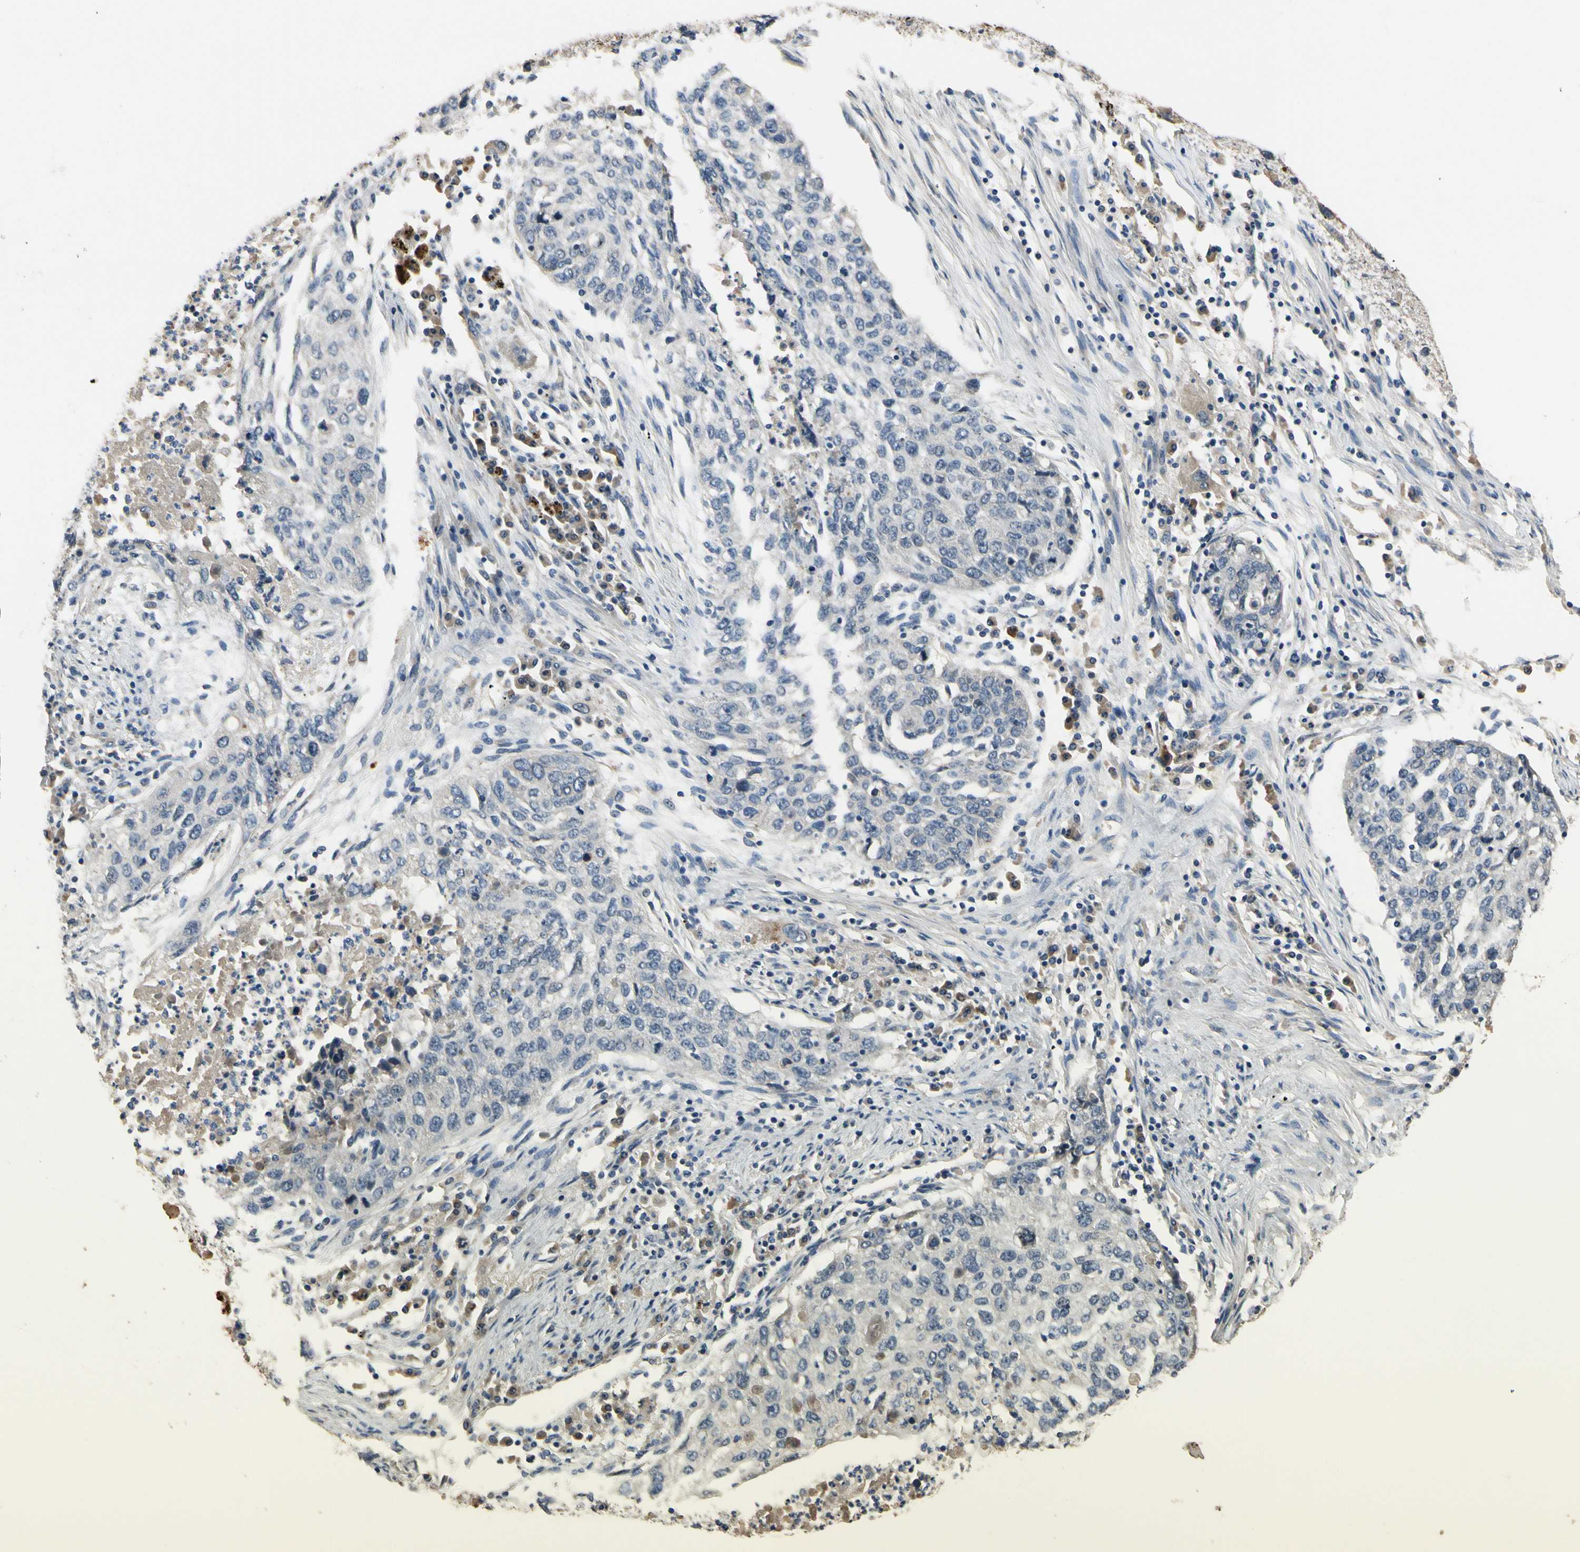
{"staining": {"intensity": "negative", "quantity": "none", "location": "none"}, "tissue": "lung cancer", "cell_type": "Tumor cells", "image_type": "cancer", "snomed": [{"axis": "morphology", "description": "Squamous cell carcinoma, NOS"}, {"axis": "topography", "description": "Lung"}], "caption": "Immunohistochemistry micrograph of human lung cancer (squamous cell carcinoma) stained for a protein (brown), which displays no staining in tumor cells.", "gene": "ALKBH3", "patient": {"sex": "female", "age": 63}}